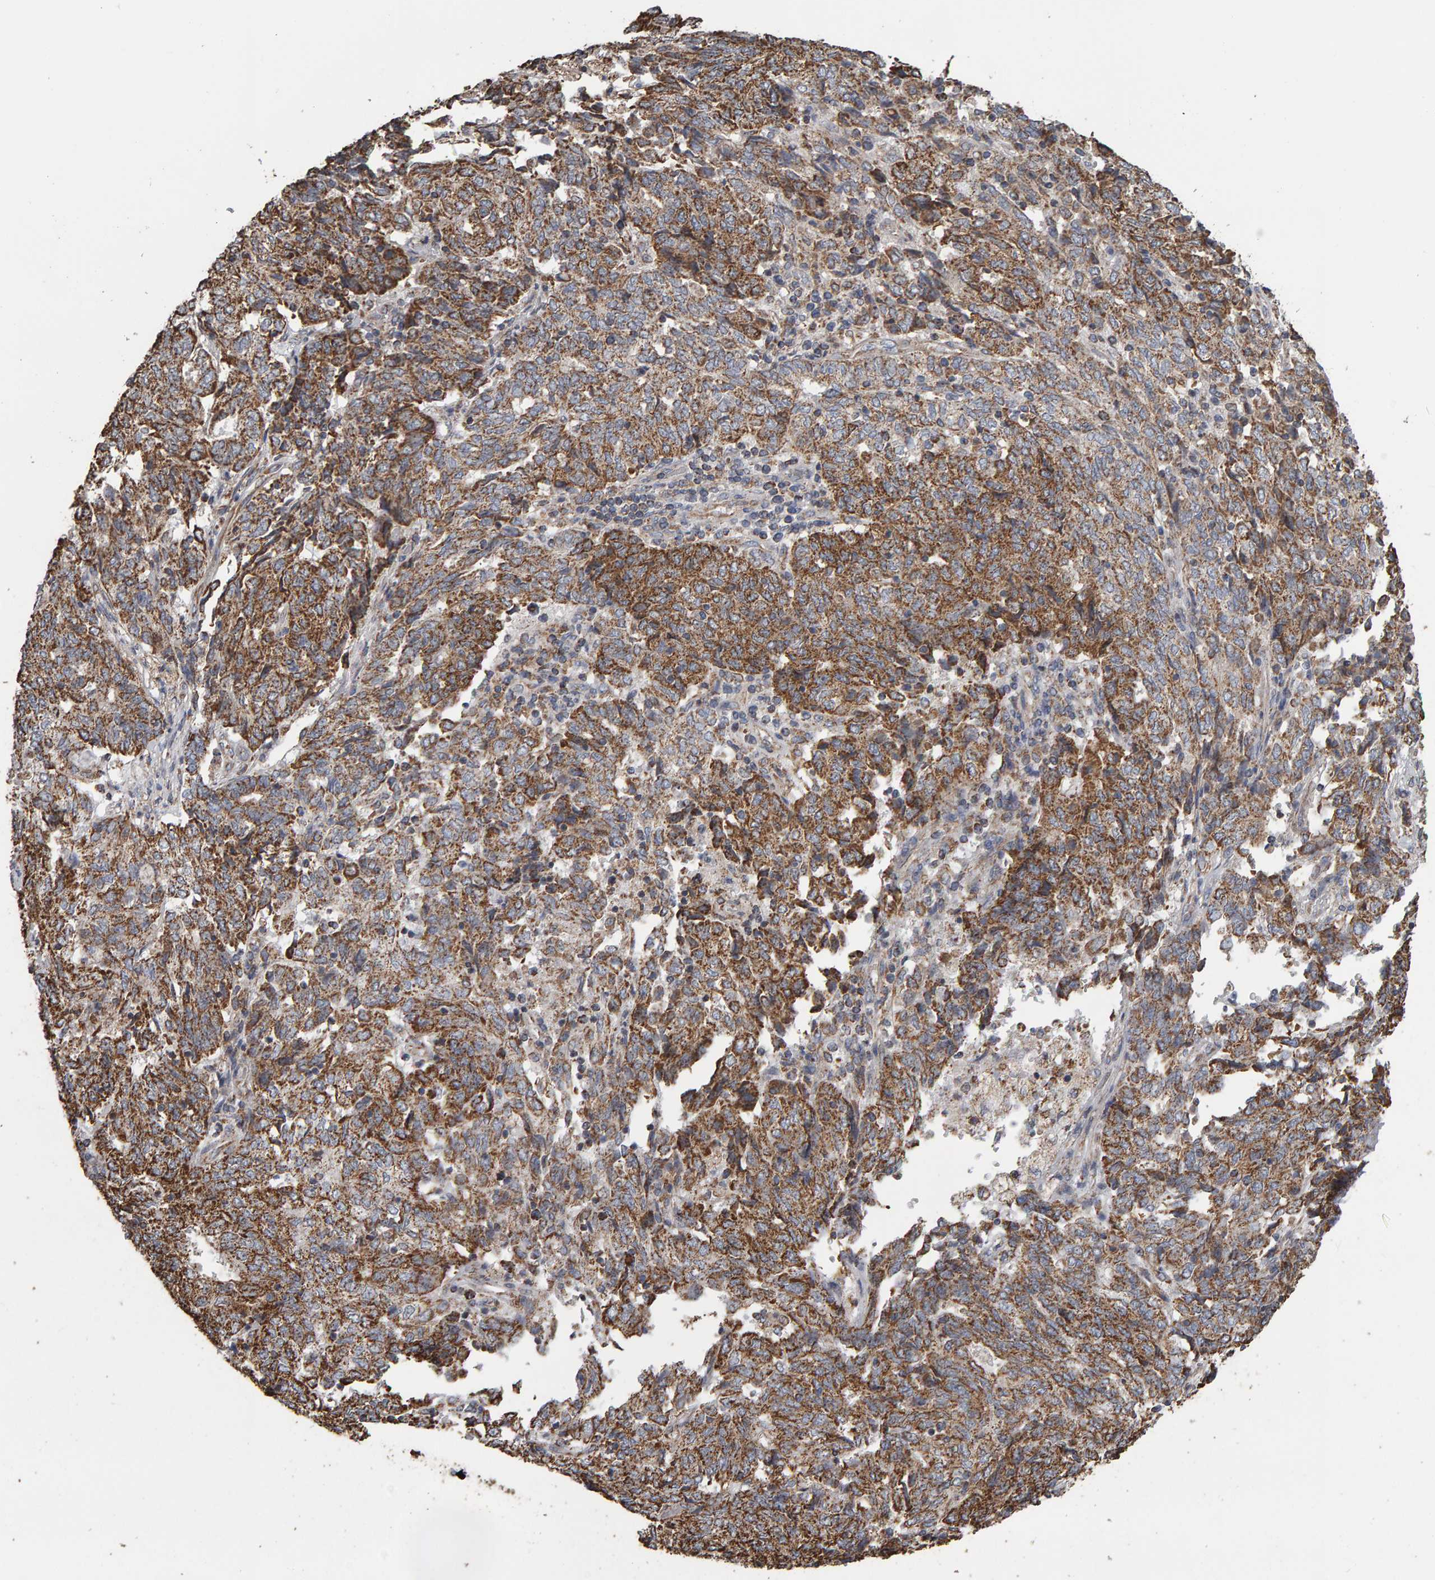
{"staining": {"intensity": "moderate", "quantity": ">75%", "location": "cytoplasmic/membranous"}, "tissue": "endometrial cancer", "cell_type": "Tumor cells", "image_type": "cancer", "snomed": [{"axis": "morphology", "description": "Adenocarcinoma, NOS"}, {"axis": "topography", "description": "Endometrium"}], "caption": "Moderate cytoplasmic/membranous staining is seen in approximately >75% of tumor cells in endometrial cancer.", "gene": "TOM1L1", "patient": {"sex": "female", "age": 80}}